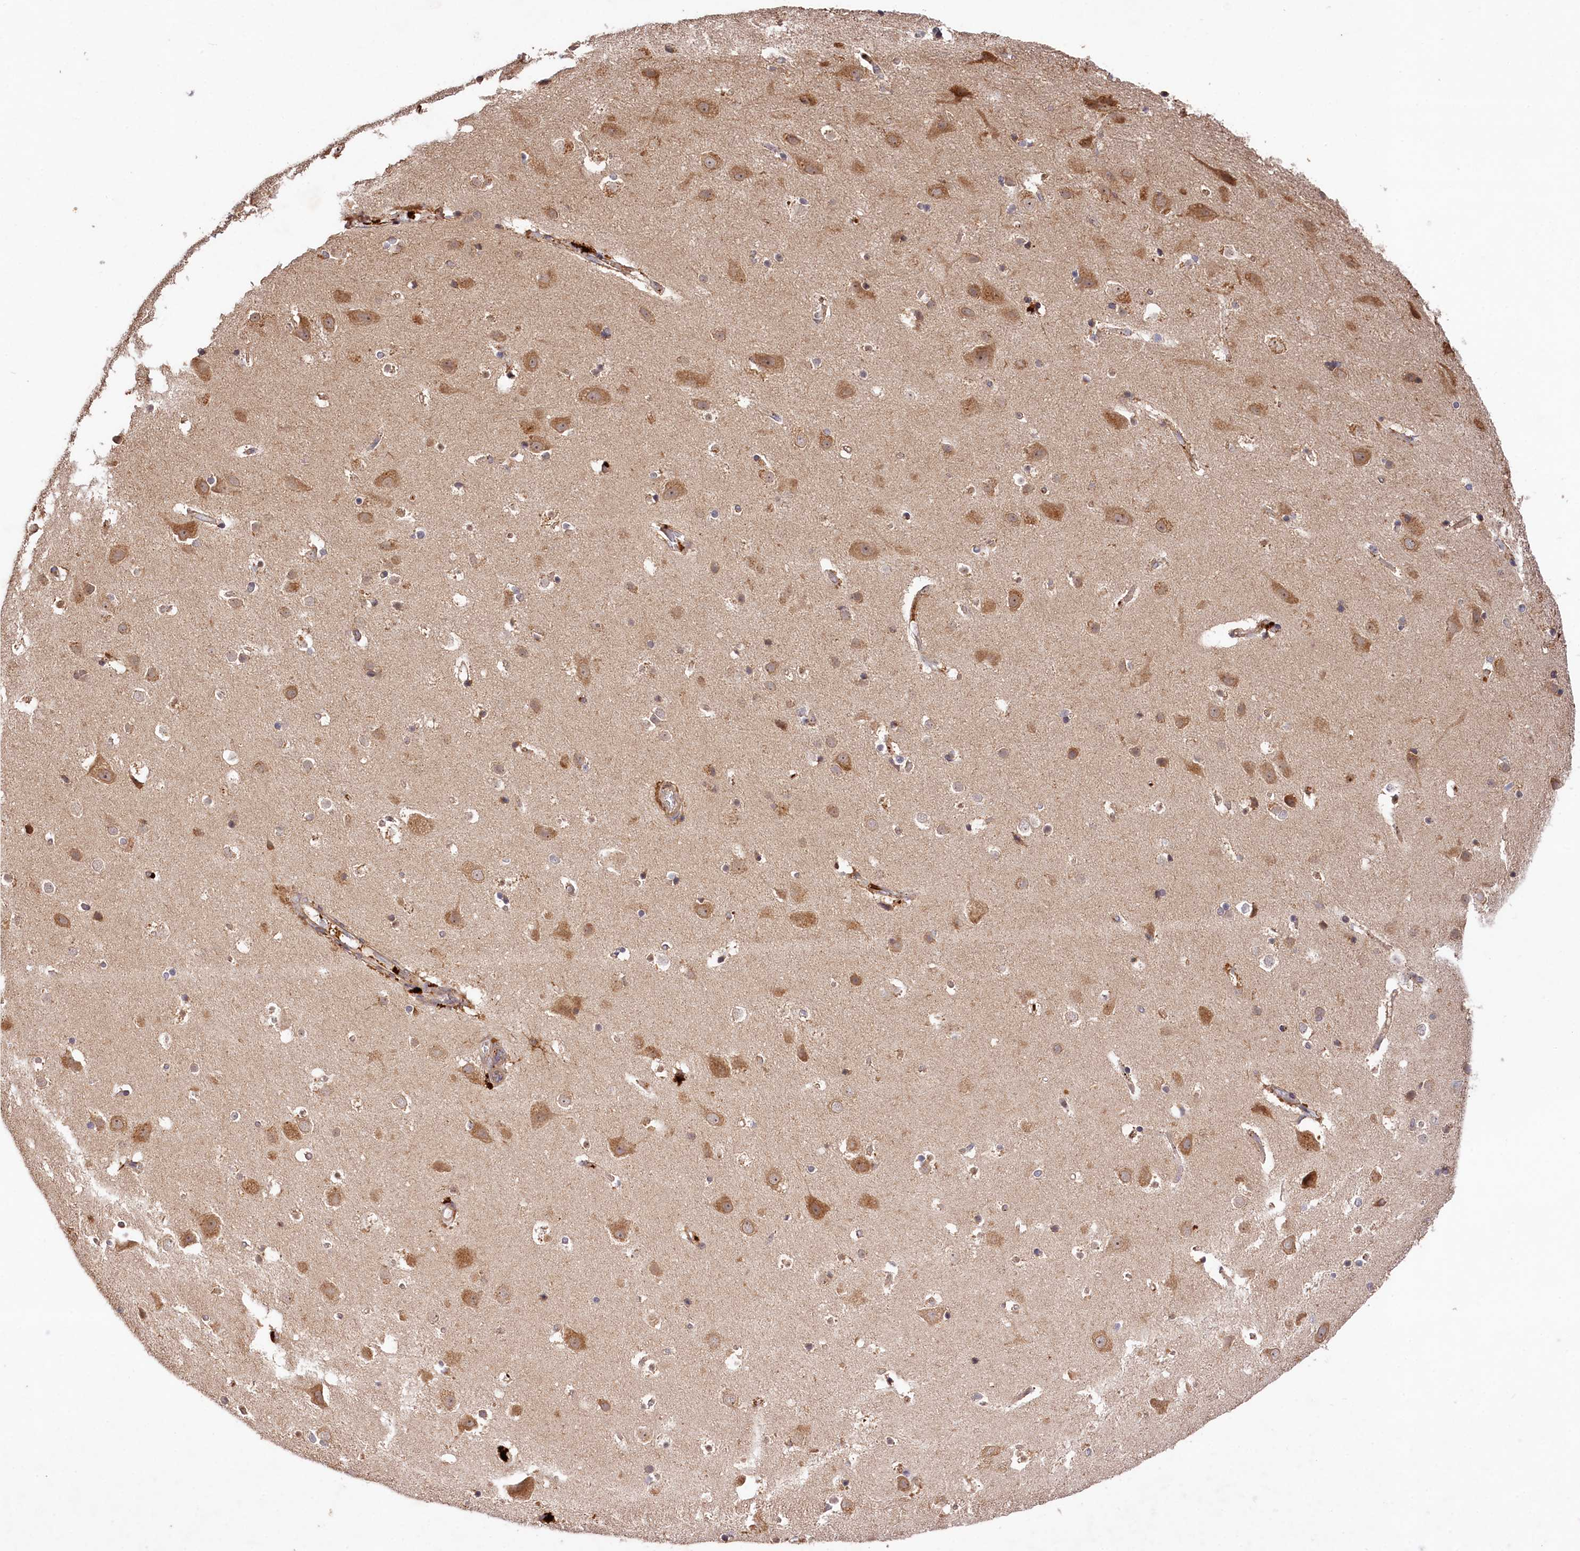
{"staining": {"intensity": "moderate", "quantity": ">75%", "location": "cytoplasmic/membranous"}, "tissue": "cerebral cortex", "cell_type": "Endothelial cells", "image_type": "normal", "snomed": [{"axis": "morphology", "description": "Normal tissue, NOS"}, {"axis": "topography", "description": "Cerebral cortex"}], "caption": "Endothelial cells demonstrate medium levels of moderate cytoplasmic/membranous staining in approximately >75% of cells in benign cerebral cortex.", "gene": "MCF2L2", "patient": {"sex": "male", "age": 54}}